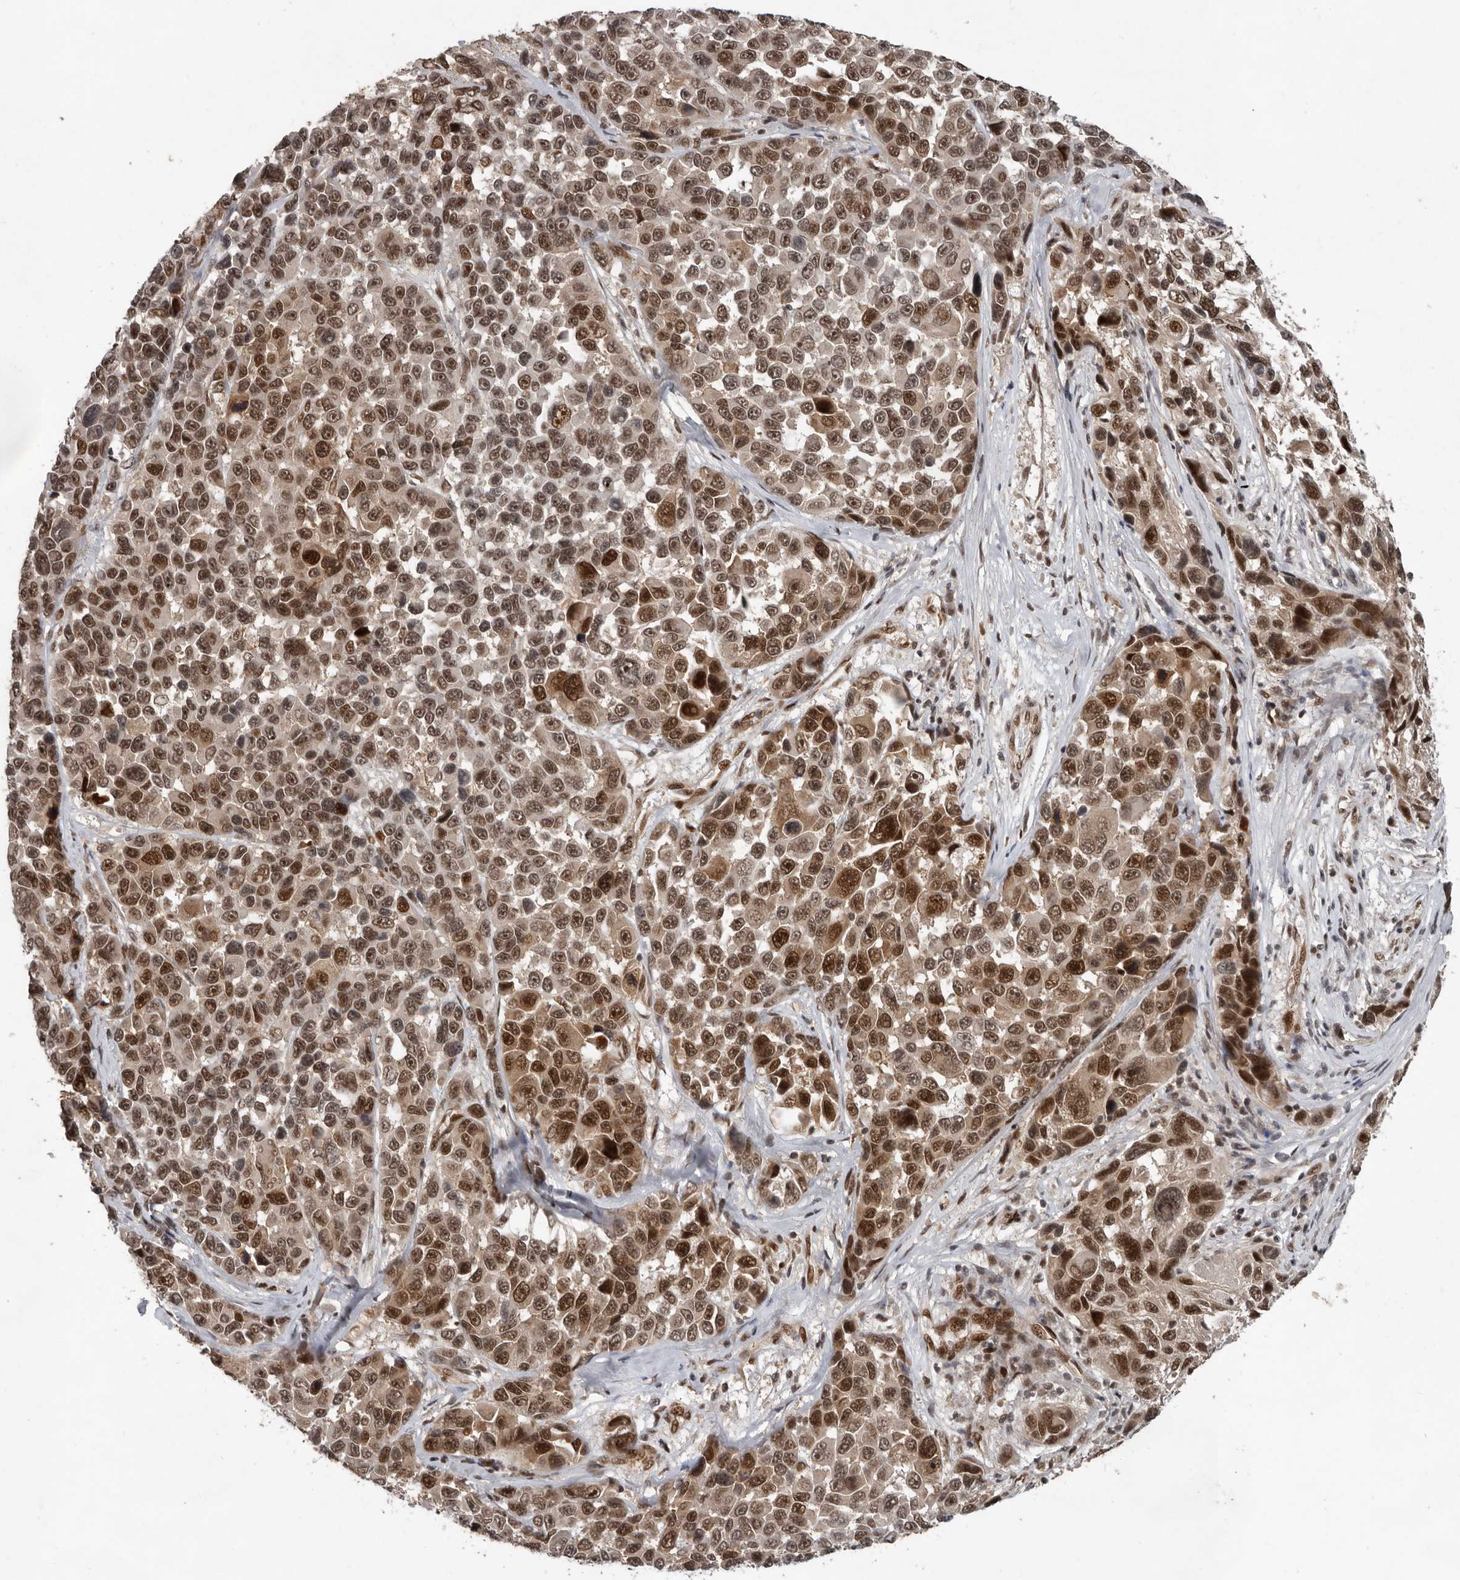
{"staining": {"intensity": "strong", "quantity": ">75%", "location": "nuclear"}, "tissue": "melanoma", "cell_type": "Tumor cells", "image_type": "cancer", "snomed": [{"axis": "morphology", "description": "Malignant melanoma, NOS"}, {"axis": "topography", "description": "Skin"}], "caption": "Immunohistochemical staining of melanoma shows high levels of strong nuclear positivity in approximately >75% of tumor cells.", "gene": "CDC27", "patient": {"sex": "male", "age": 53}}